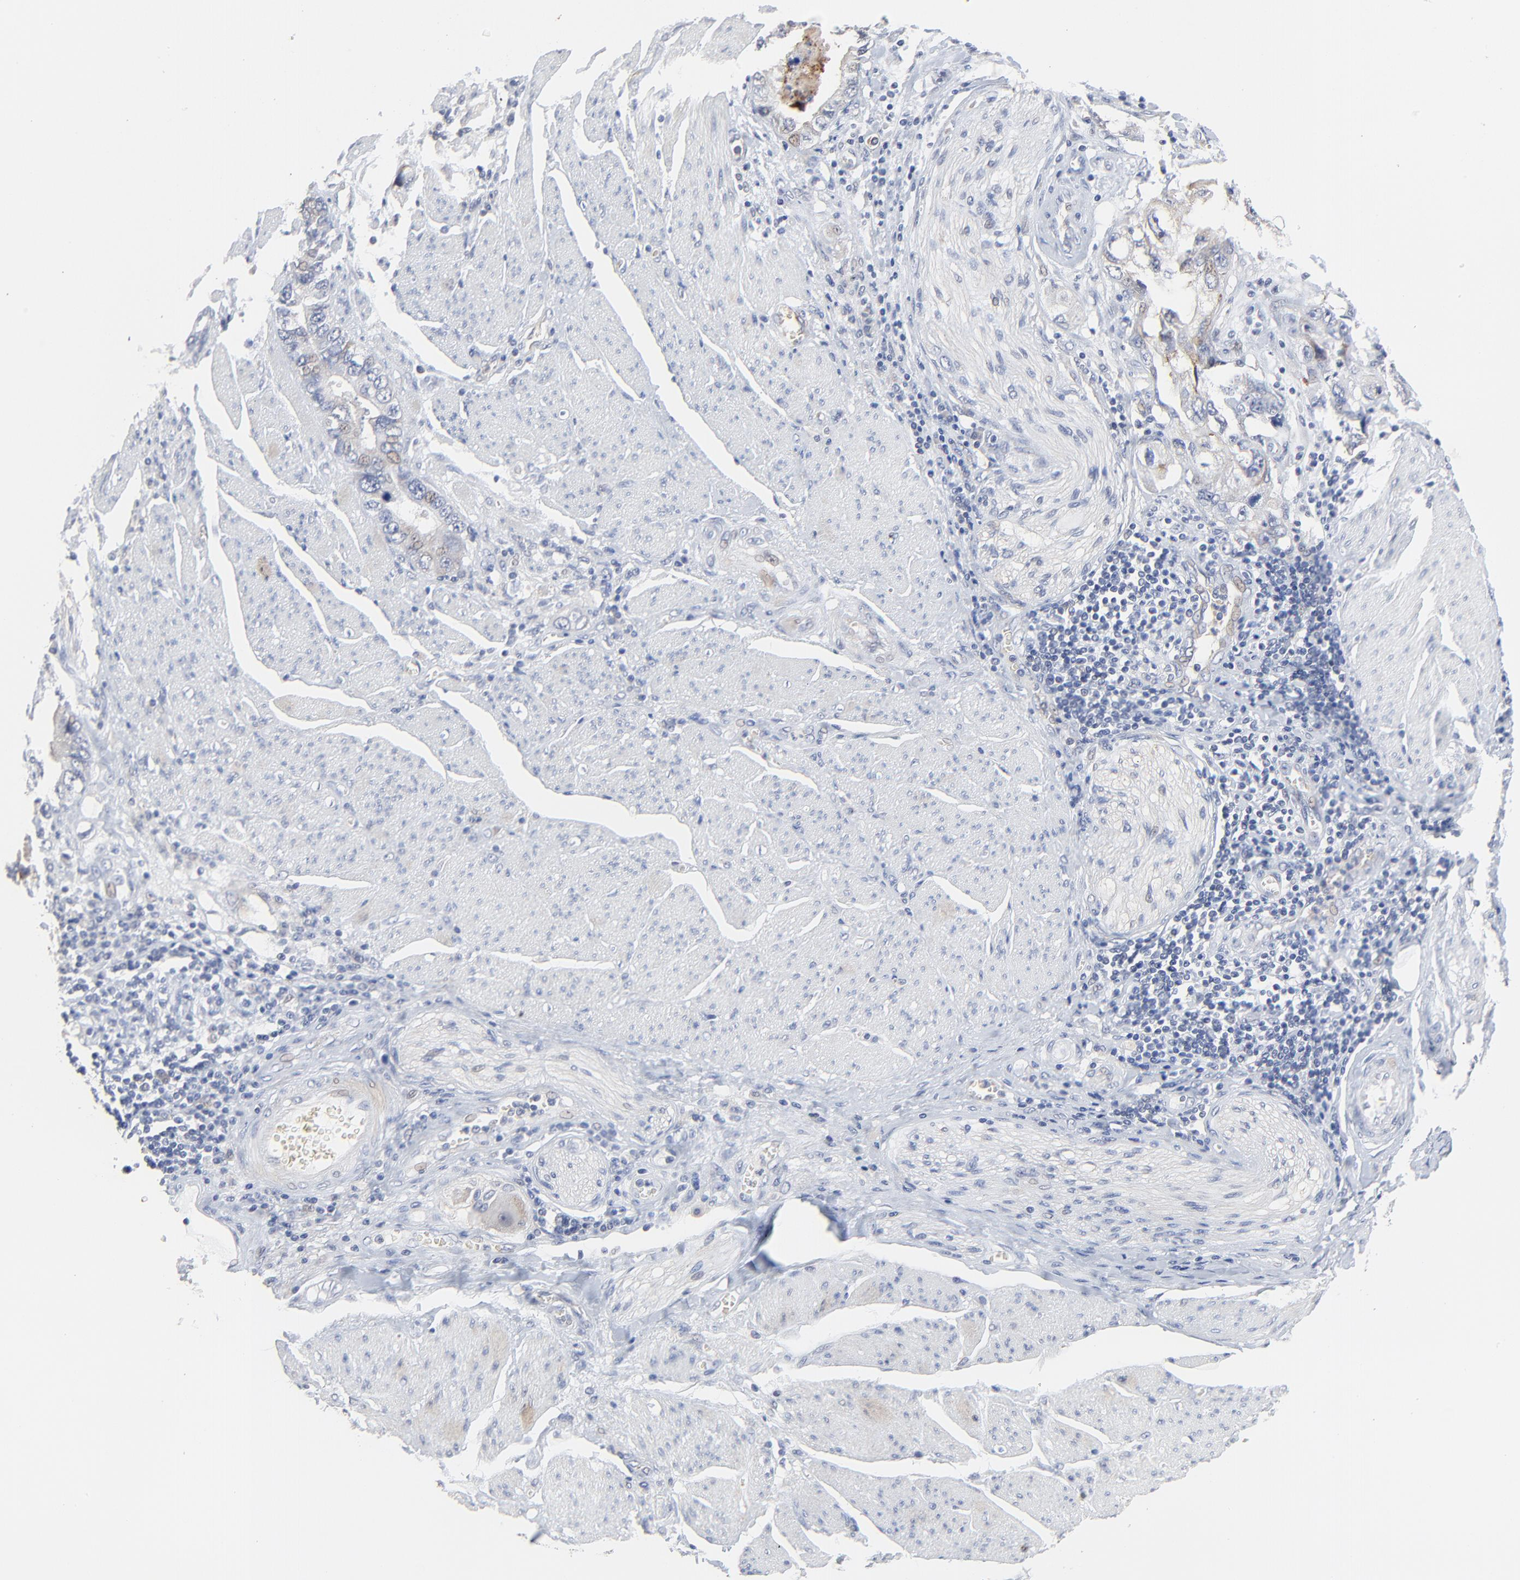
{"staining": {"intensity": "negative", "quantity": "none", "location": "none"}, "tissue": "stomach cancer", "cell_type": "Tumor cells", "image_type": "cancer", "snomed": [{"axis": "morphology", "description": "Adenocarcinoma, NOS"}, {"axis": "topography", "description": "Pancreas"}, {"axis": "topography", "description": "Stomach, upper"}], "caption": "Immunohistochemical staining of stomach adenocarcinoma shows no significant expression in tumor cells.", "gene": "FANCB", "patient": {"sex": "male", "age": 77}}